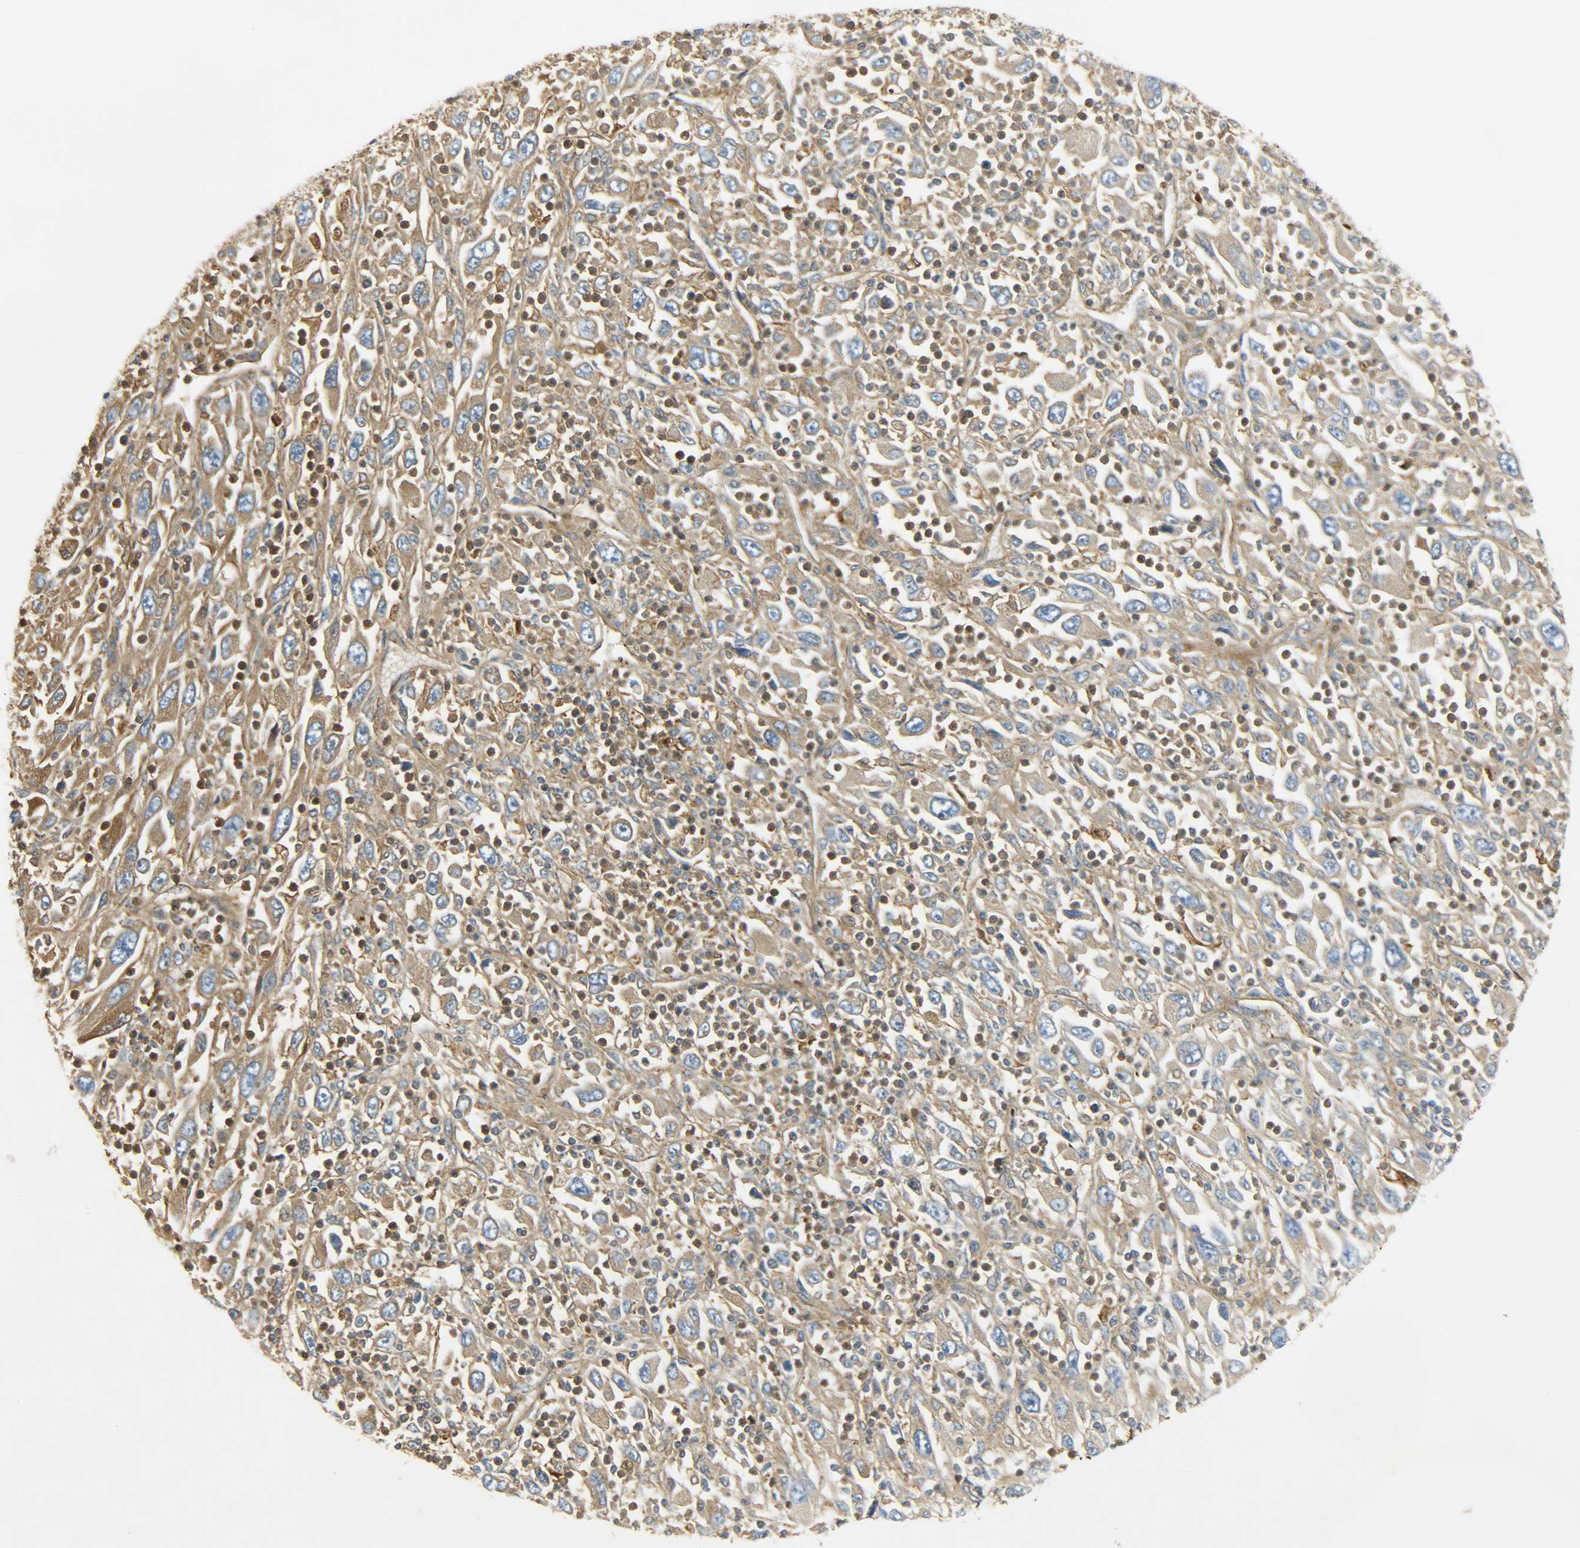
{"staining": {"intensity": "moderate", "quantity": ">75%", "location": "cytoplasmic/membranous"}, "tissue": "melanoma", "cell_type": "Tumor cells", "image_type": "cancer", "snomed": [{"axis": "morphology", "description": "Malignant melanoma, Metastatic site"}, {"axis": "topography", "description": "Skin"}], "caption": "Immunohistochemistry (IHC) photomicrograph of neoplastic tissue: malignant melanoma (metastatic site) stained using immunohistochemistry (IHC) displays medium levels of moderate protein expression localized specifically in the cytoplasmic/membranous of tumor cells, appearing as a cytoplasmic/membranous brown color.", "gene": "CRP", "patient": {"sex": "female", "age": 56}}